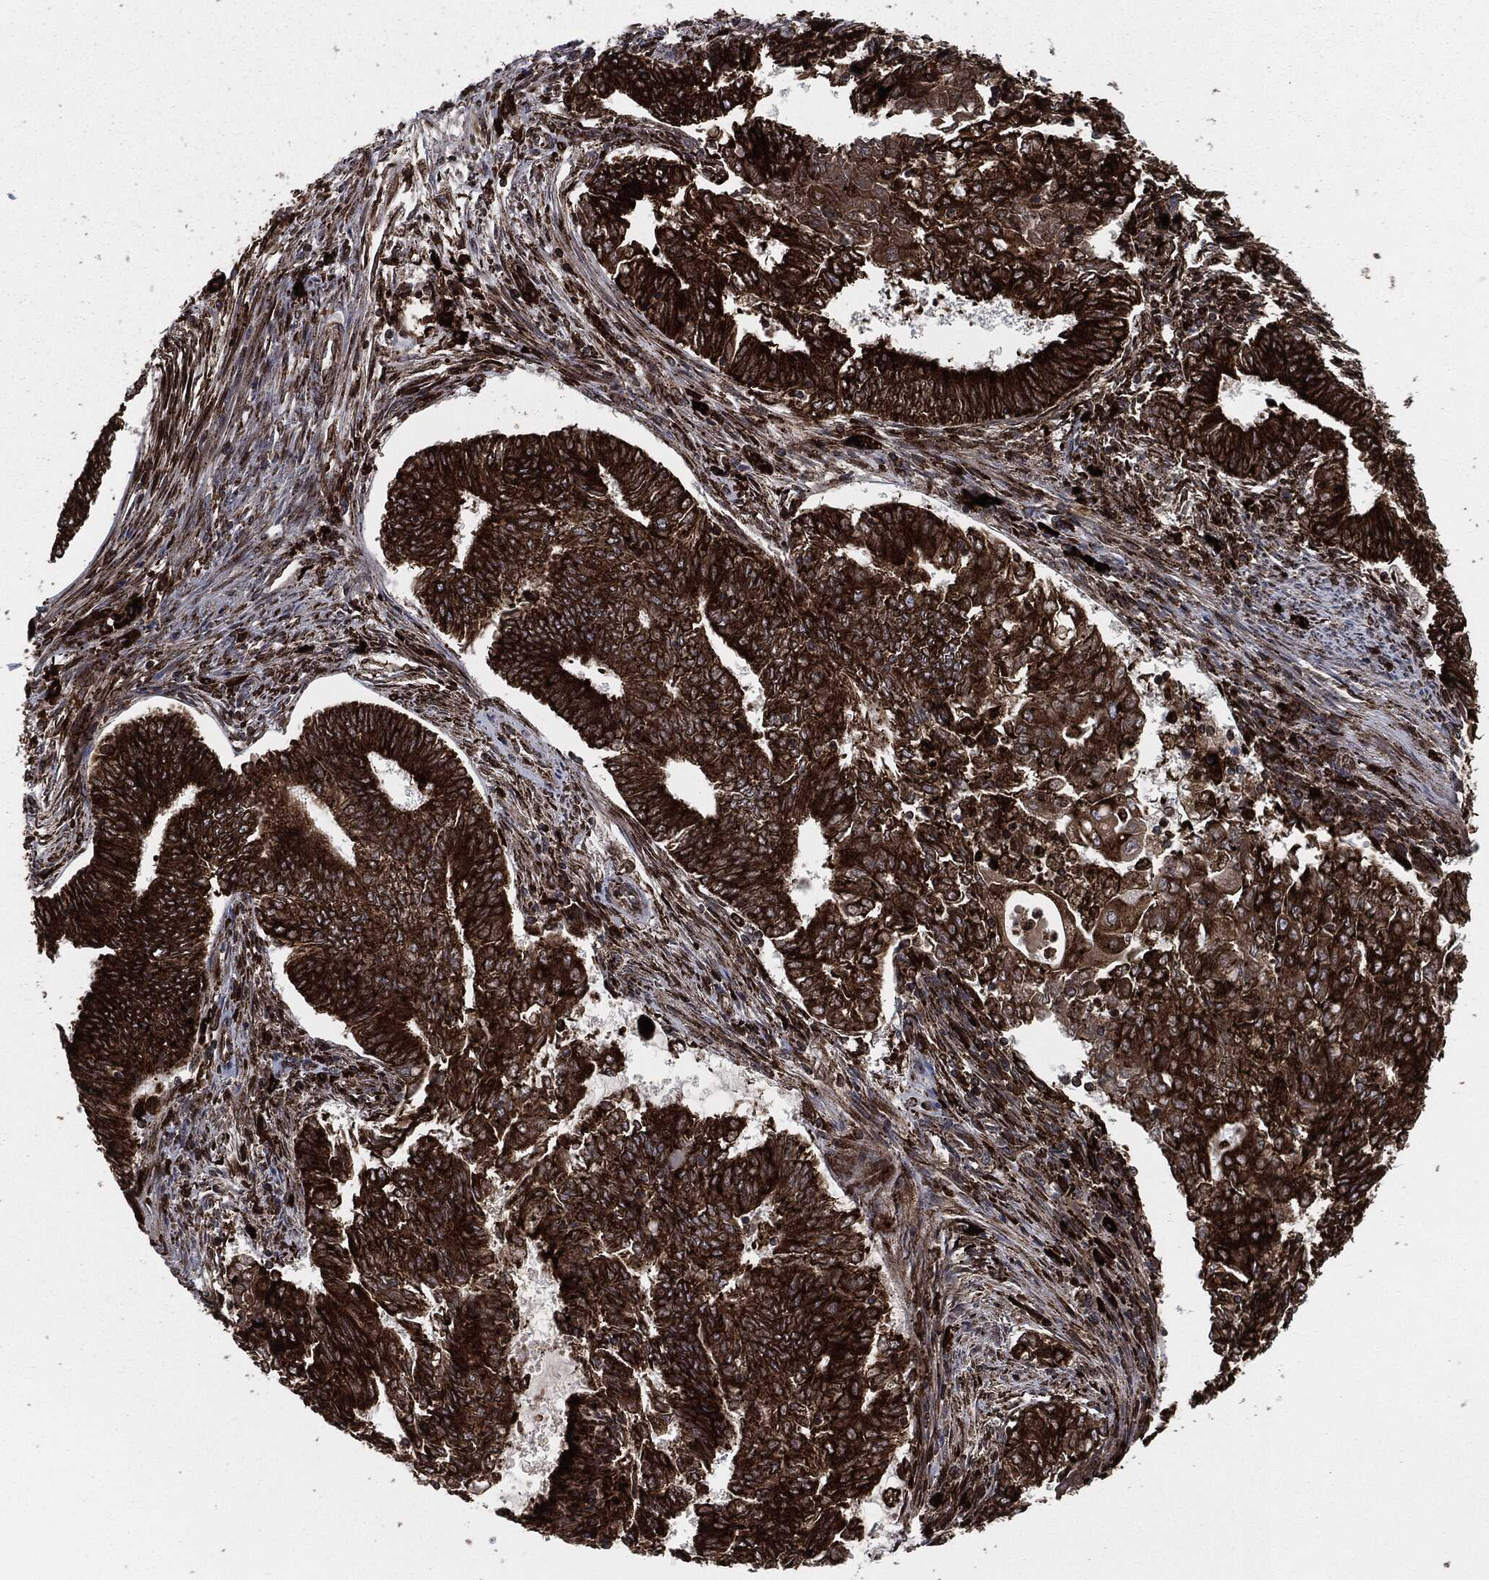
{"staining": {"intensity": "strong", "quantity": ">75%", "location": "cytoplasmic/membranous"}, "tissue": "endometrial cancer", "cell_type": "Tumor cells", "image_type": "cancer", "snomed": [{"axis": "morphology", "description": "Adenocarcinoma, NOS"}, {"axis": "topography", "description": "Endometrium"}], "caption": "The micrograph shows staining of endometrial cancer, revealing strong cytoplasmic/membranous protein expression (brown color) within tumor cells. The protein of interest is stained brown, and the nuclei are stained in blue (DAB (3,3'-diaminobenzidine) IHC with brightfield microscopy, high magnification).", "gene": "CALR", "patient": {"sex": "female", "age": 62}}